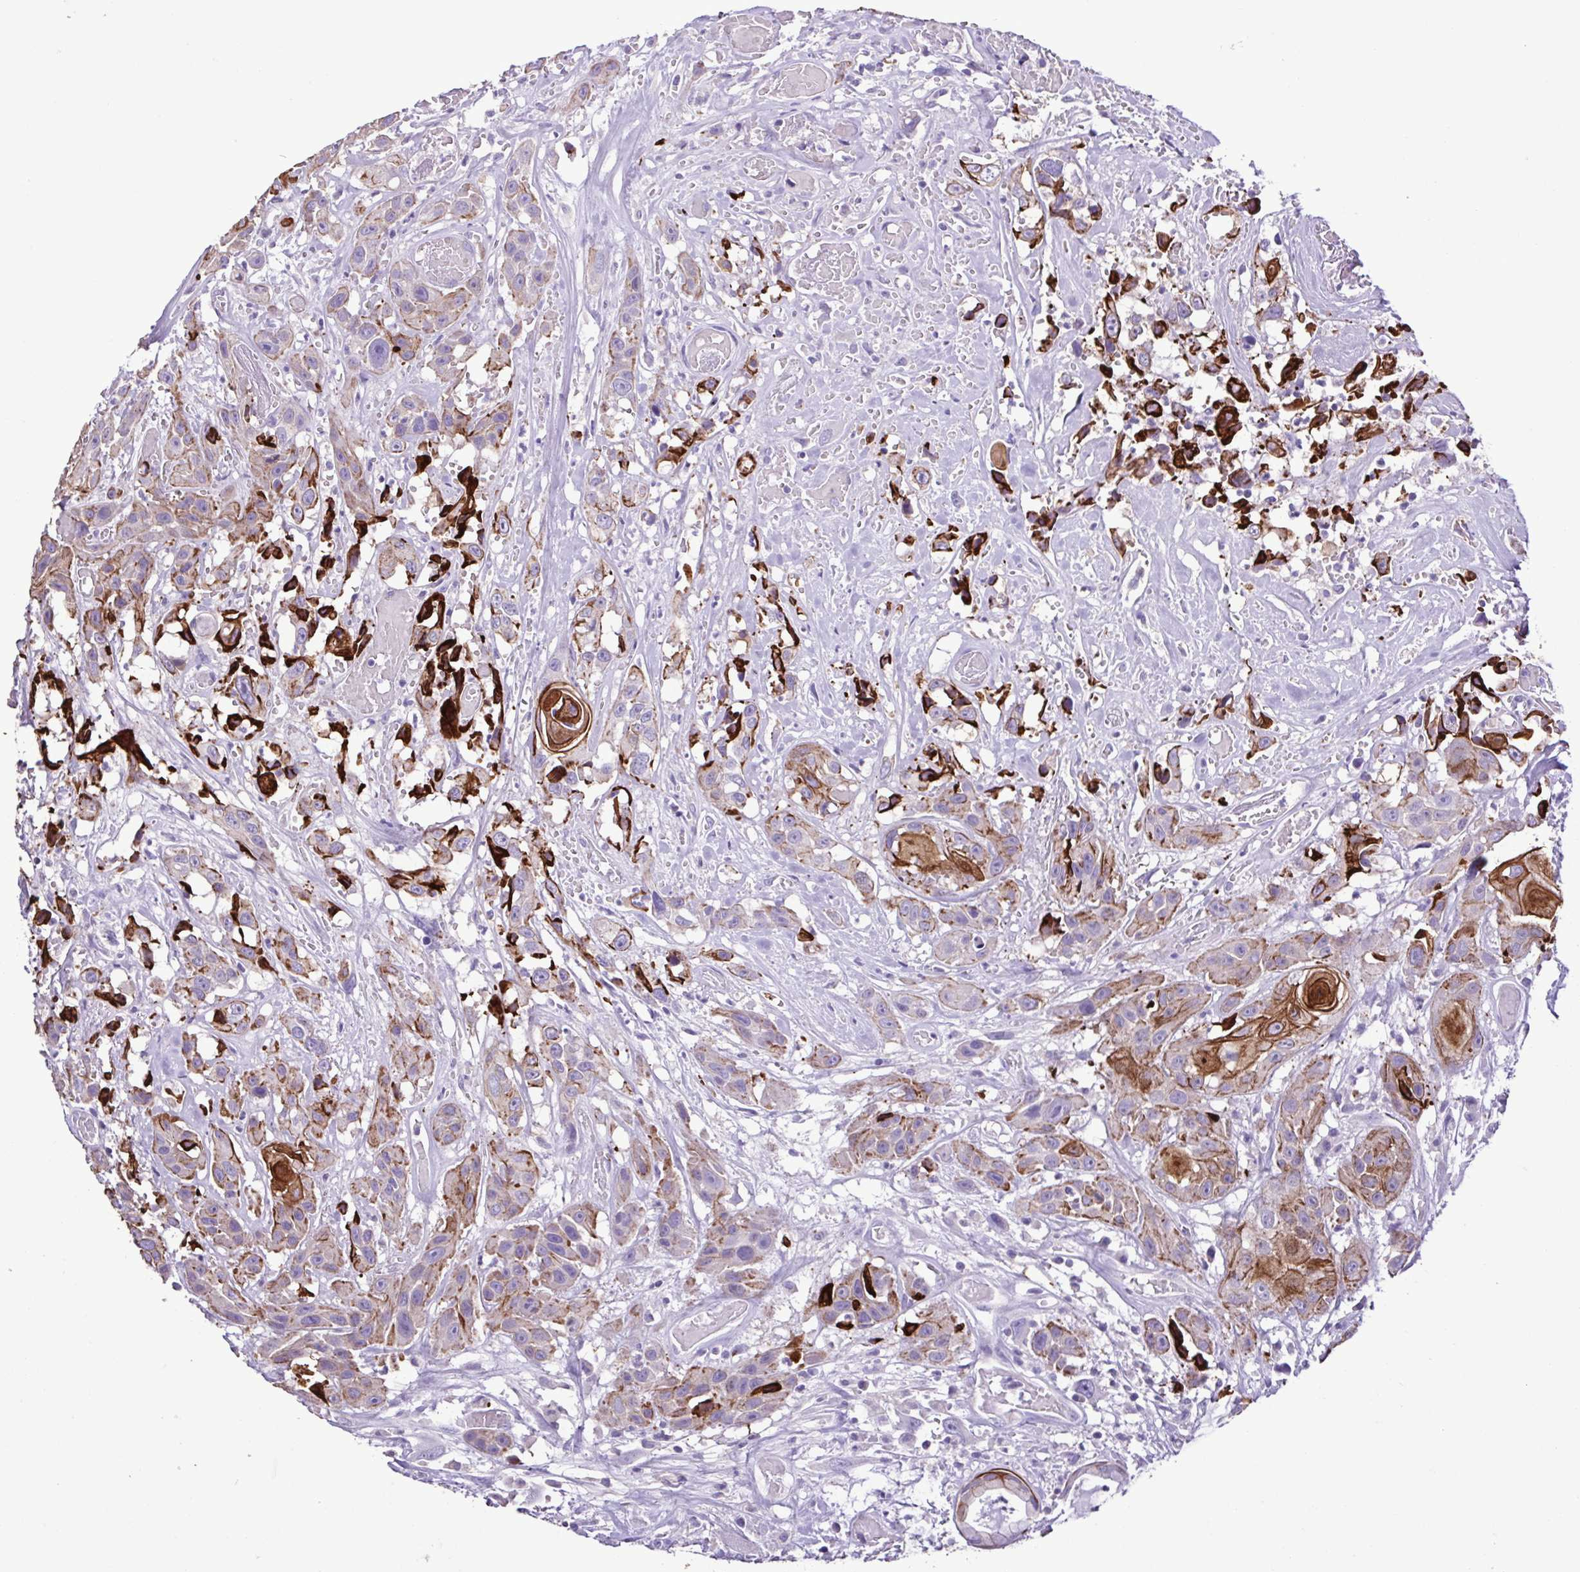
{"staining": {"intensity": "strong", "quantity": "<25%", "location": "cytoplasmic/membranous"}, "tissue": "head and neck cancer", "cell_type": "Tumor cells", "image_type": "cancer", "snomed": [{"axis": "morphology", "description": "Squamous cell carcinoma, NOS"}, {"axis": "topography", "description": "Head-Neck"}], "caption": "The immunohistochemical stain highlights strong cytoplasmic/membranous expression in tumor cells of head and neck squamous cell carcinoma tissue.", "gene": "PLA2G4E", "patient": {"sex": "male", "age": 57}}